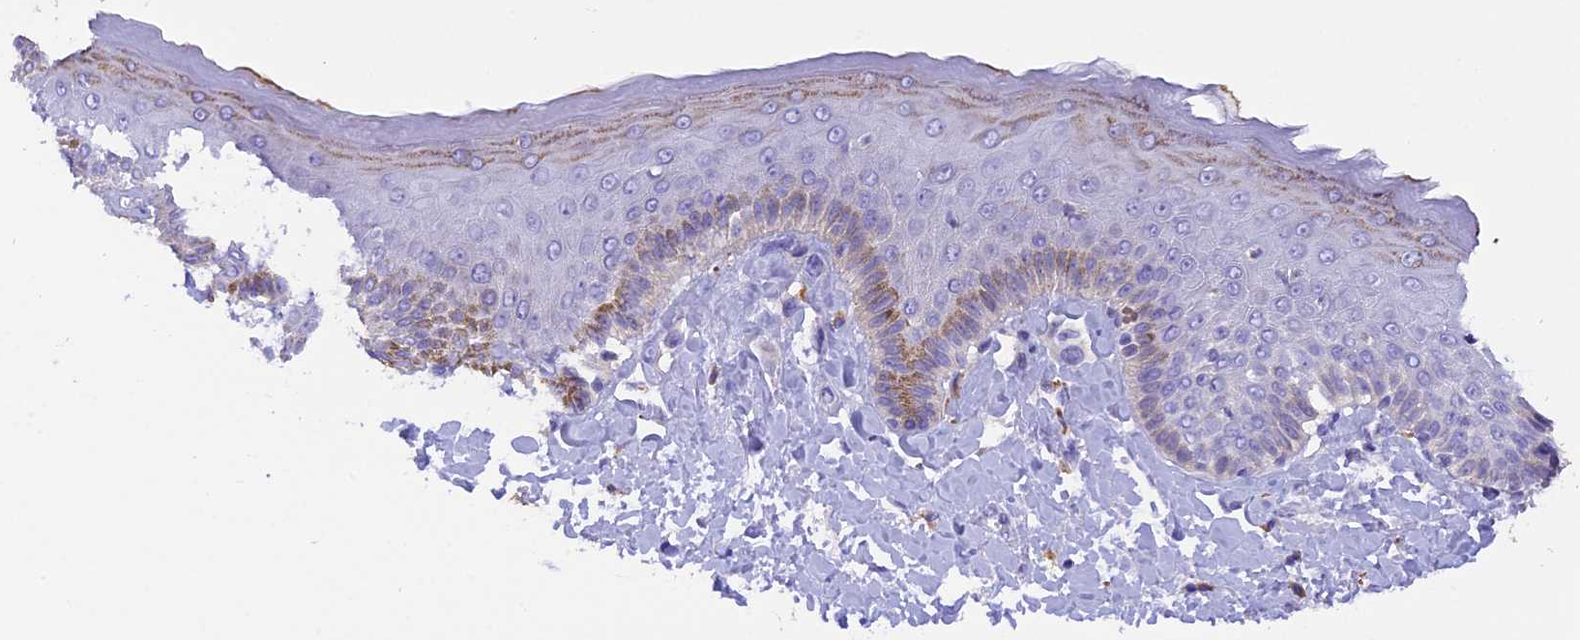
{"staining": {"intensity": "moderate", "quantity": "<25%", "location": "cytoplasmic/membranous"}, "tissue": "skin", "cell_type": "Epidermal cells", "image_type": "normal", "snomed": [{"axis": "morphology", "description": "Normal tissue, NOS"}, {"axis": "topography", "description": "Anal"}], "caption": "Immunohistochemistry micrograph of unremarkable skin: human skin stained using IHC shows low levels of moderate protein expression localized specifically in the cytoplasmic/membranous of epidermal cells, appearing as a cytoplasmic/membranous brown color.", "gene": "COL6A5", "patient": {"sex": "male", "age": 69}}